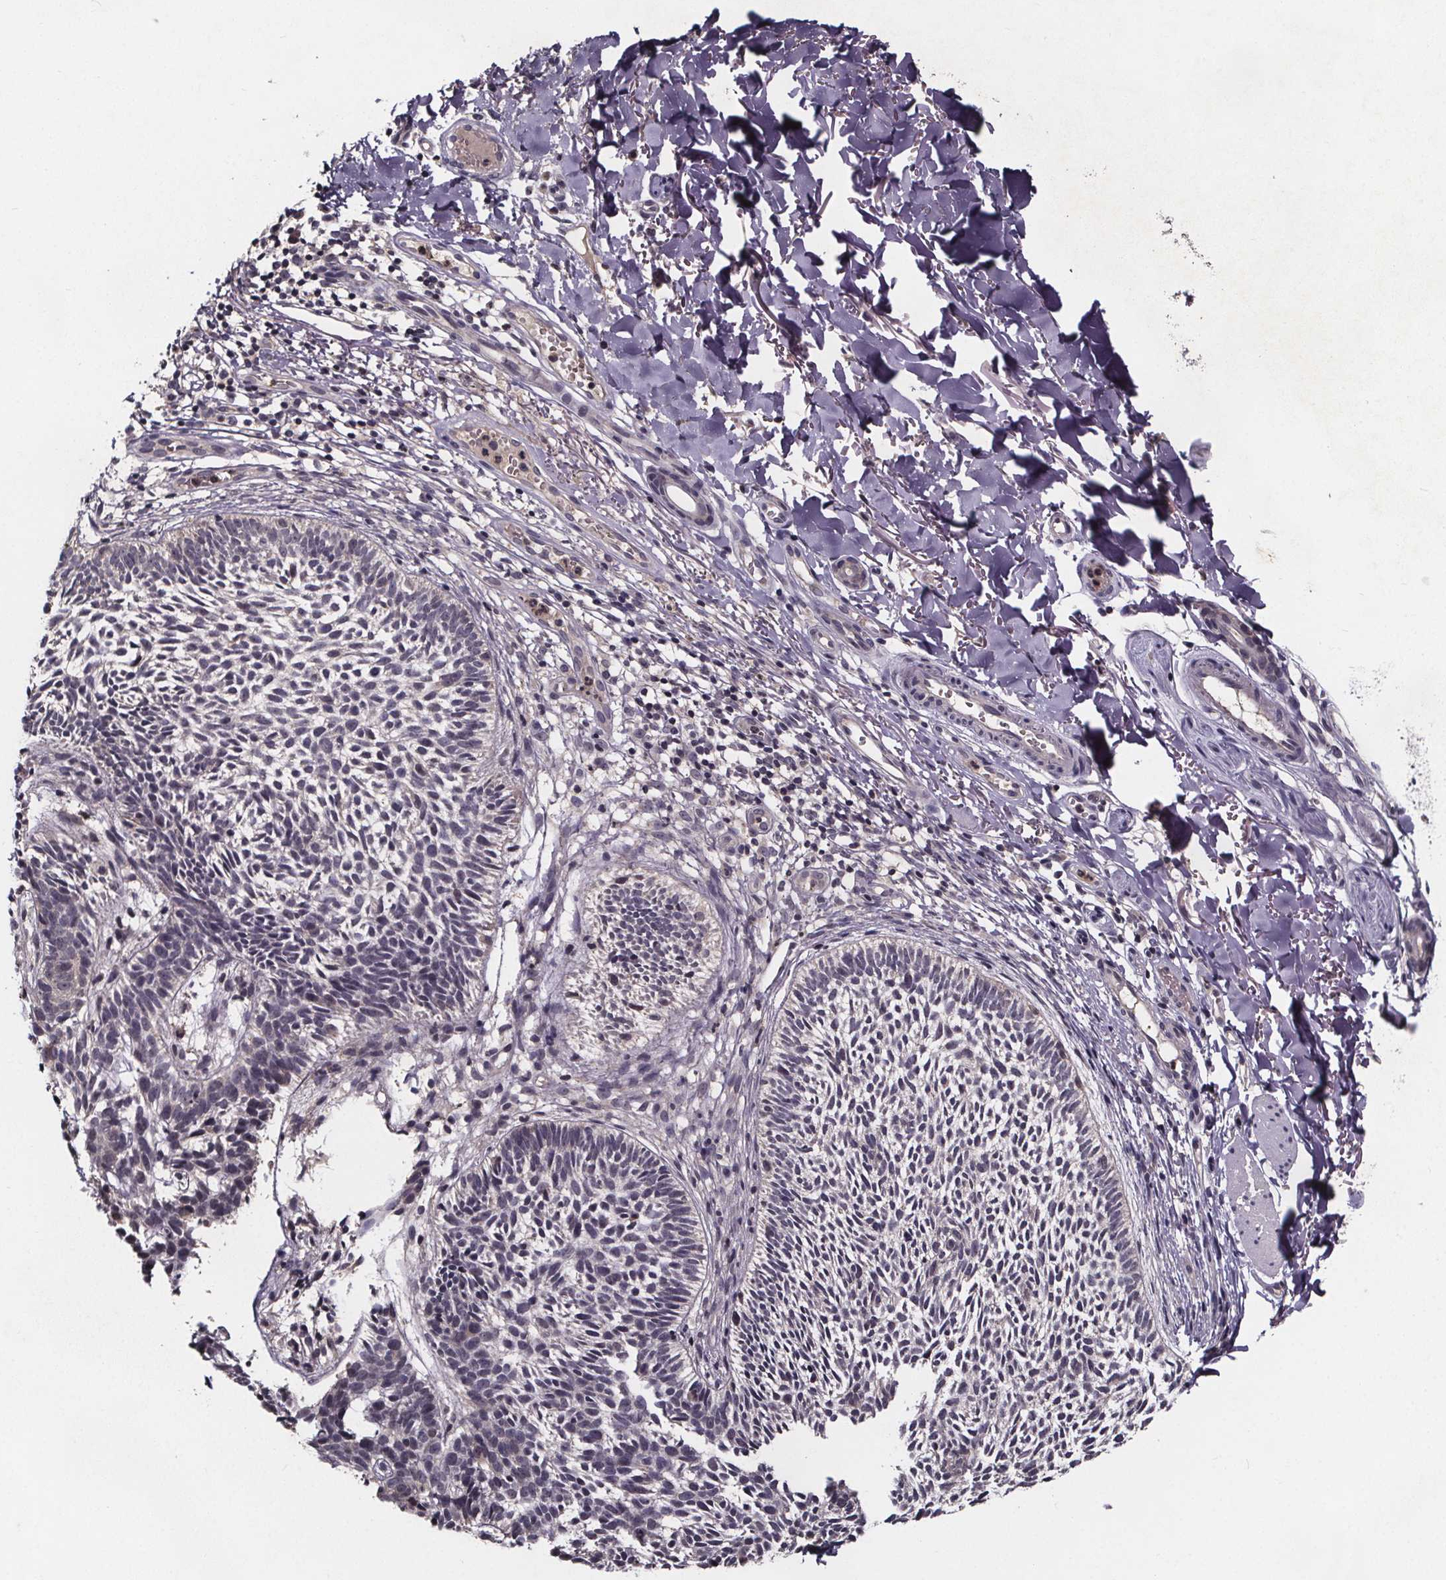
{"staining": {"intensity": "negative", "quantity": "none", "location": "none"}, "tissue": "skin cancer", "cell_type": "Tumor cells", "image_type": "cancer", "snomed": [{"axis": "morphology", "description": "Basal cell carcinoma"}, {"axis": "topography", "description": "Skin"}], "caption": "A histopathology image of human skin basal cell carcinoma is negative for staining in tumor cells. The staining is performed using DAB (3,3'-diaminobenzidine) brown chromogen with nuclei counter-stained in using hematoxylin.", "gene": "SMIM1", "patient": {"sex": "male", "age": 78}}